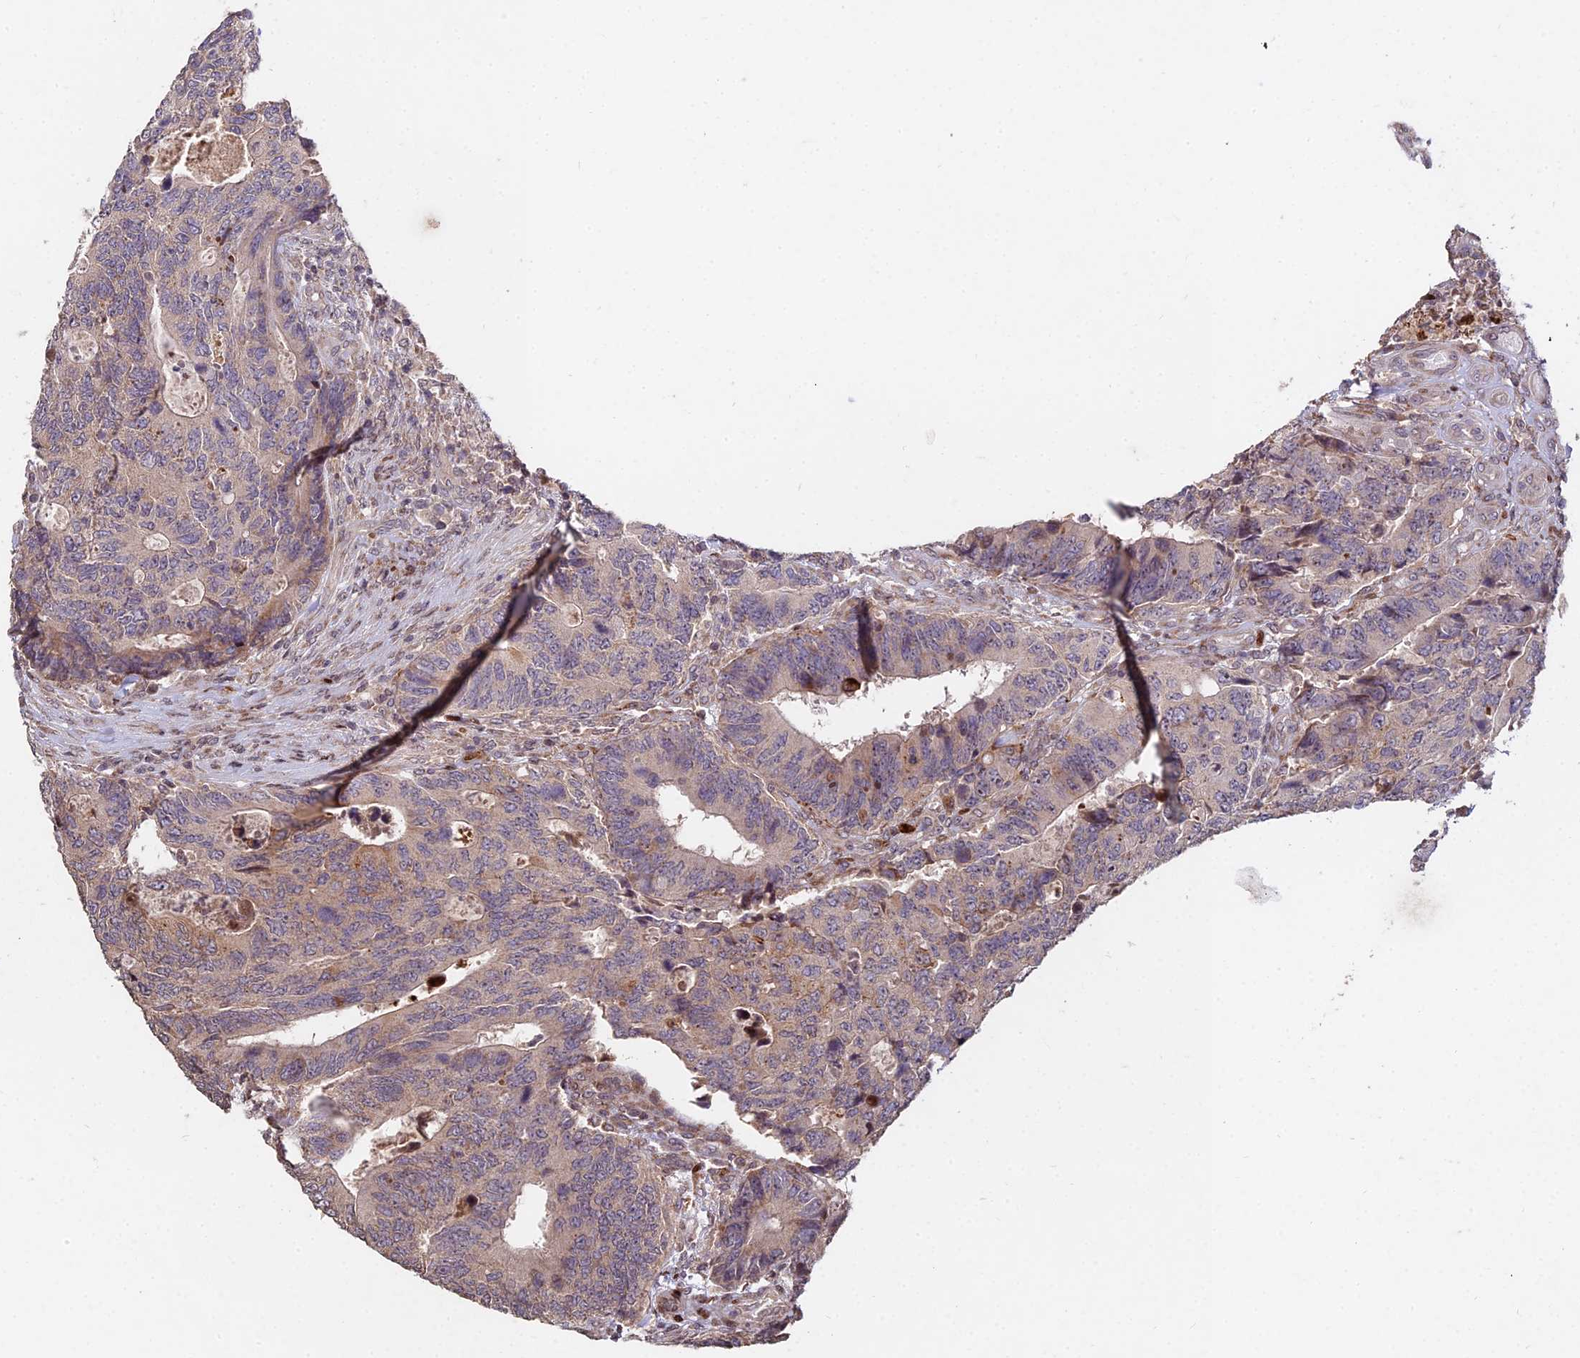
{"staining": {"intensity": "weak", "quantity": ">75%", "location": "cytoplasmic/membranous"}, "tissue": "colorectal cancer", "cell_type": "Tumor cells", "image_type": "cancer", "snomed": [{"axis": "morphology", "description": "Adenocarcinoma, NOS"}, {"axis": "topography", "description": "Colon"}], "caption": "Protein positivity by immunohistochemistry (IHC) shows weak cytoplasmic/membranous expression in about >75% of tumor cells in colorectal adenocarcinoma.", "gene": "RBMS2", "patient": {"sex": "male", "age": 87}}